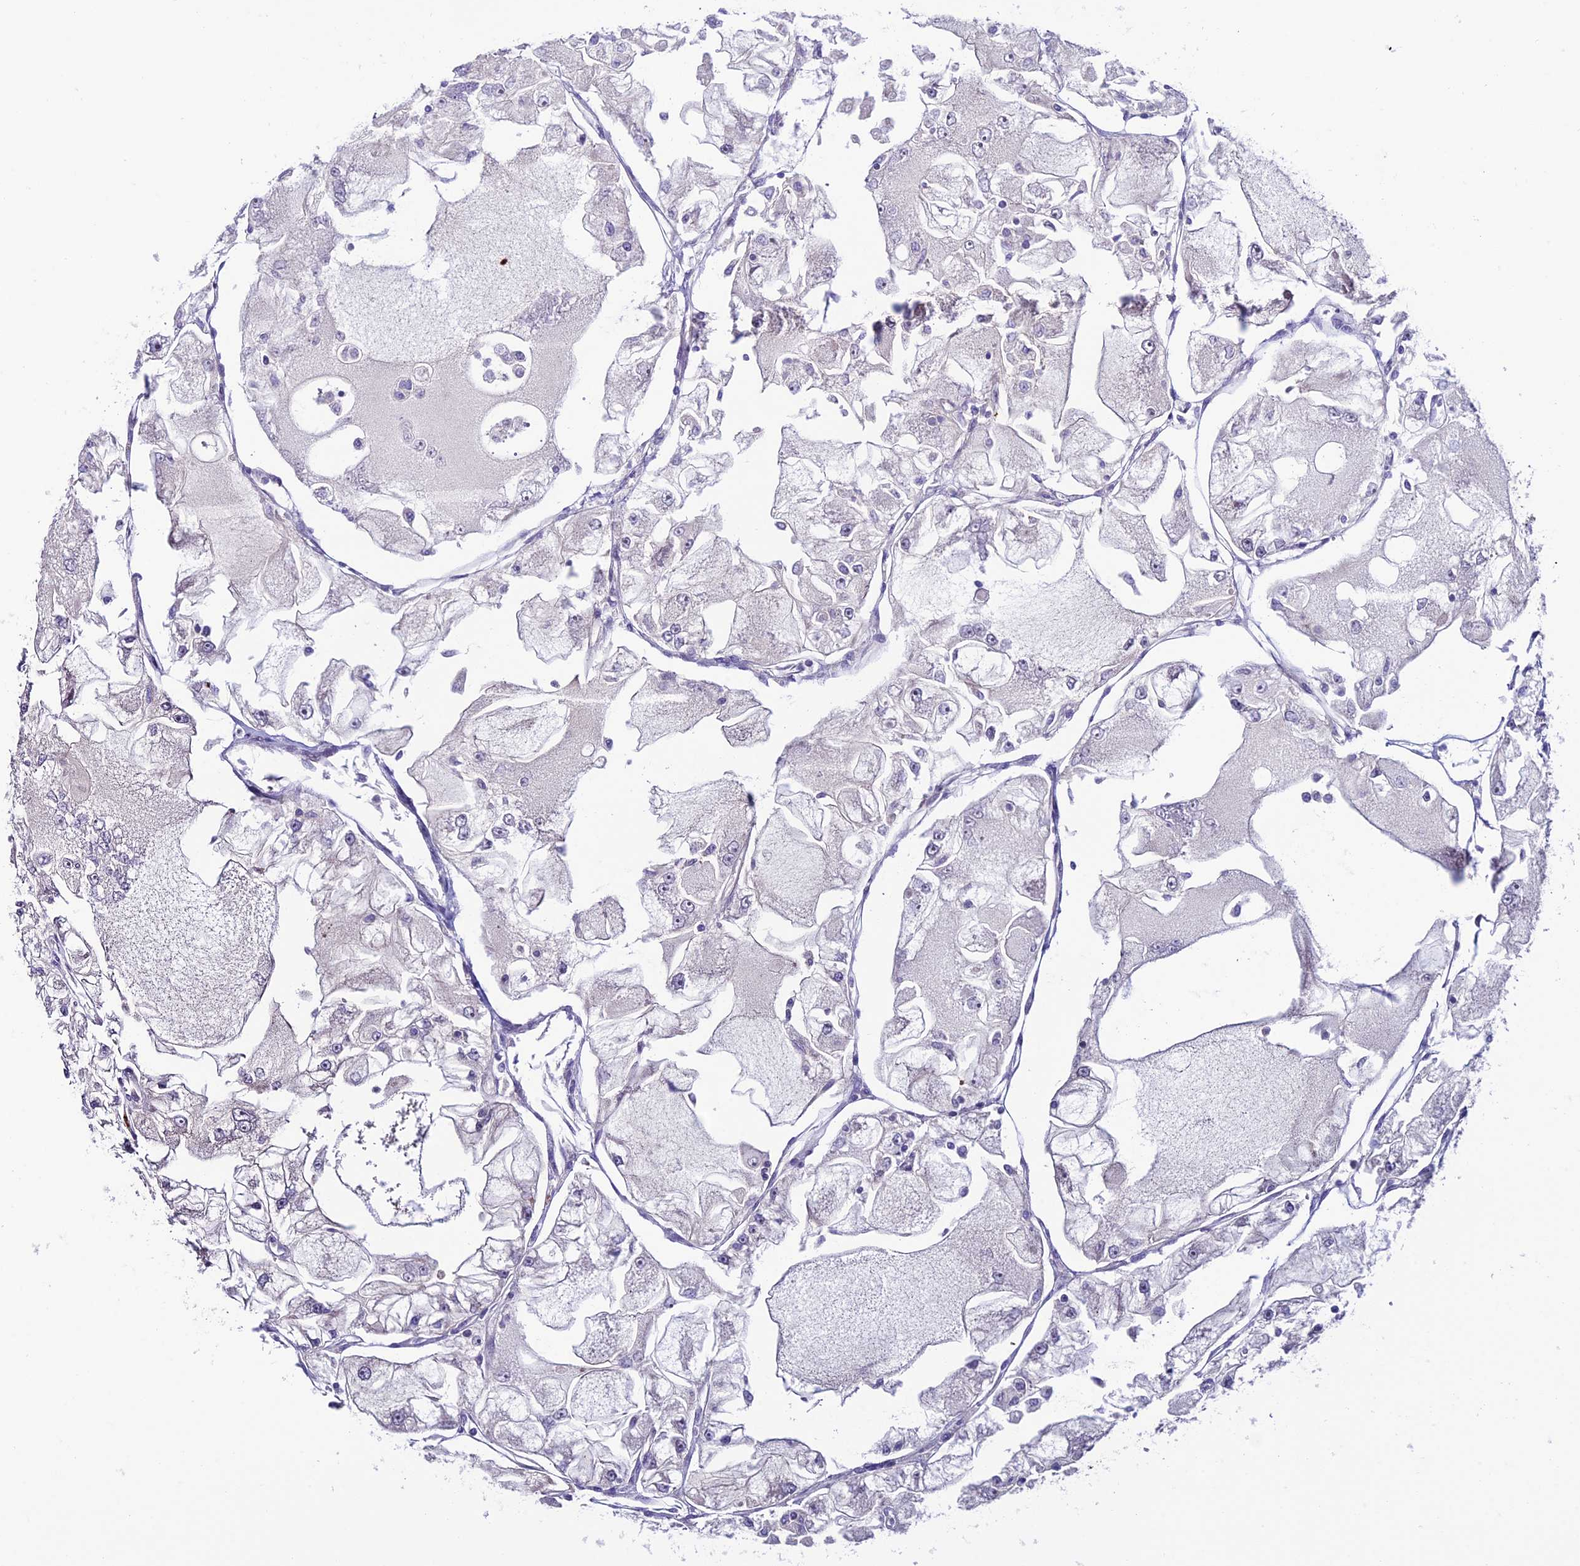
{"staining": {"intensity": "negative", "quantity": "none", "location": "none"}, "tissue": "renal cancer", "cell_type": "Tumor cells", "image_type": "cancer", "snomed": [{"axis": "morphology", "description": "Adenocarcinoma, NOS"}, {"axis": "topography", "description": "Kidney"}], "caption": "There is no significant staining in tumor cells of renal adenocarcinoma.", "gene": "ARHGEF18", "patient": {"sex": "female", "age": 72}}